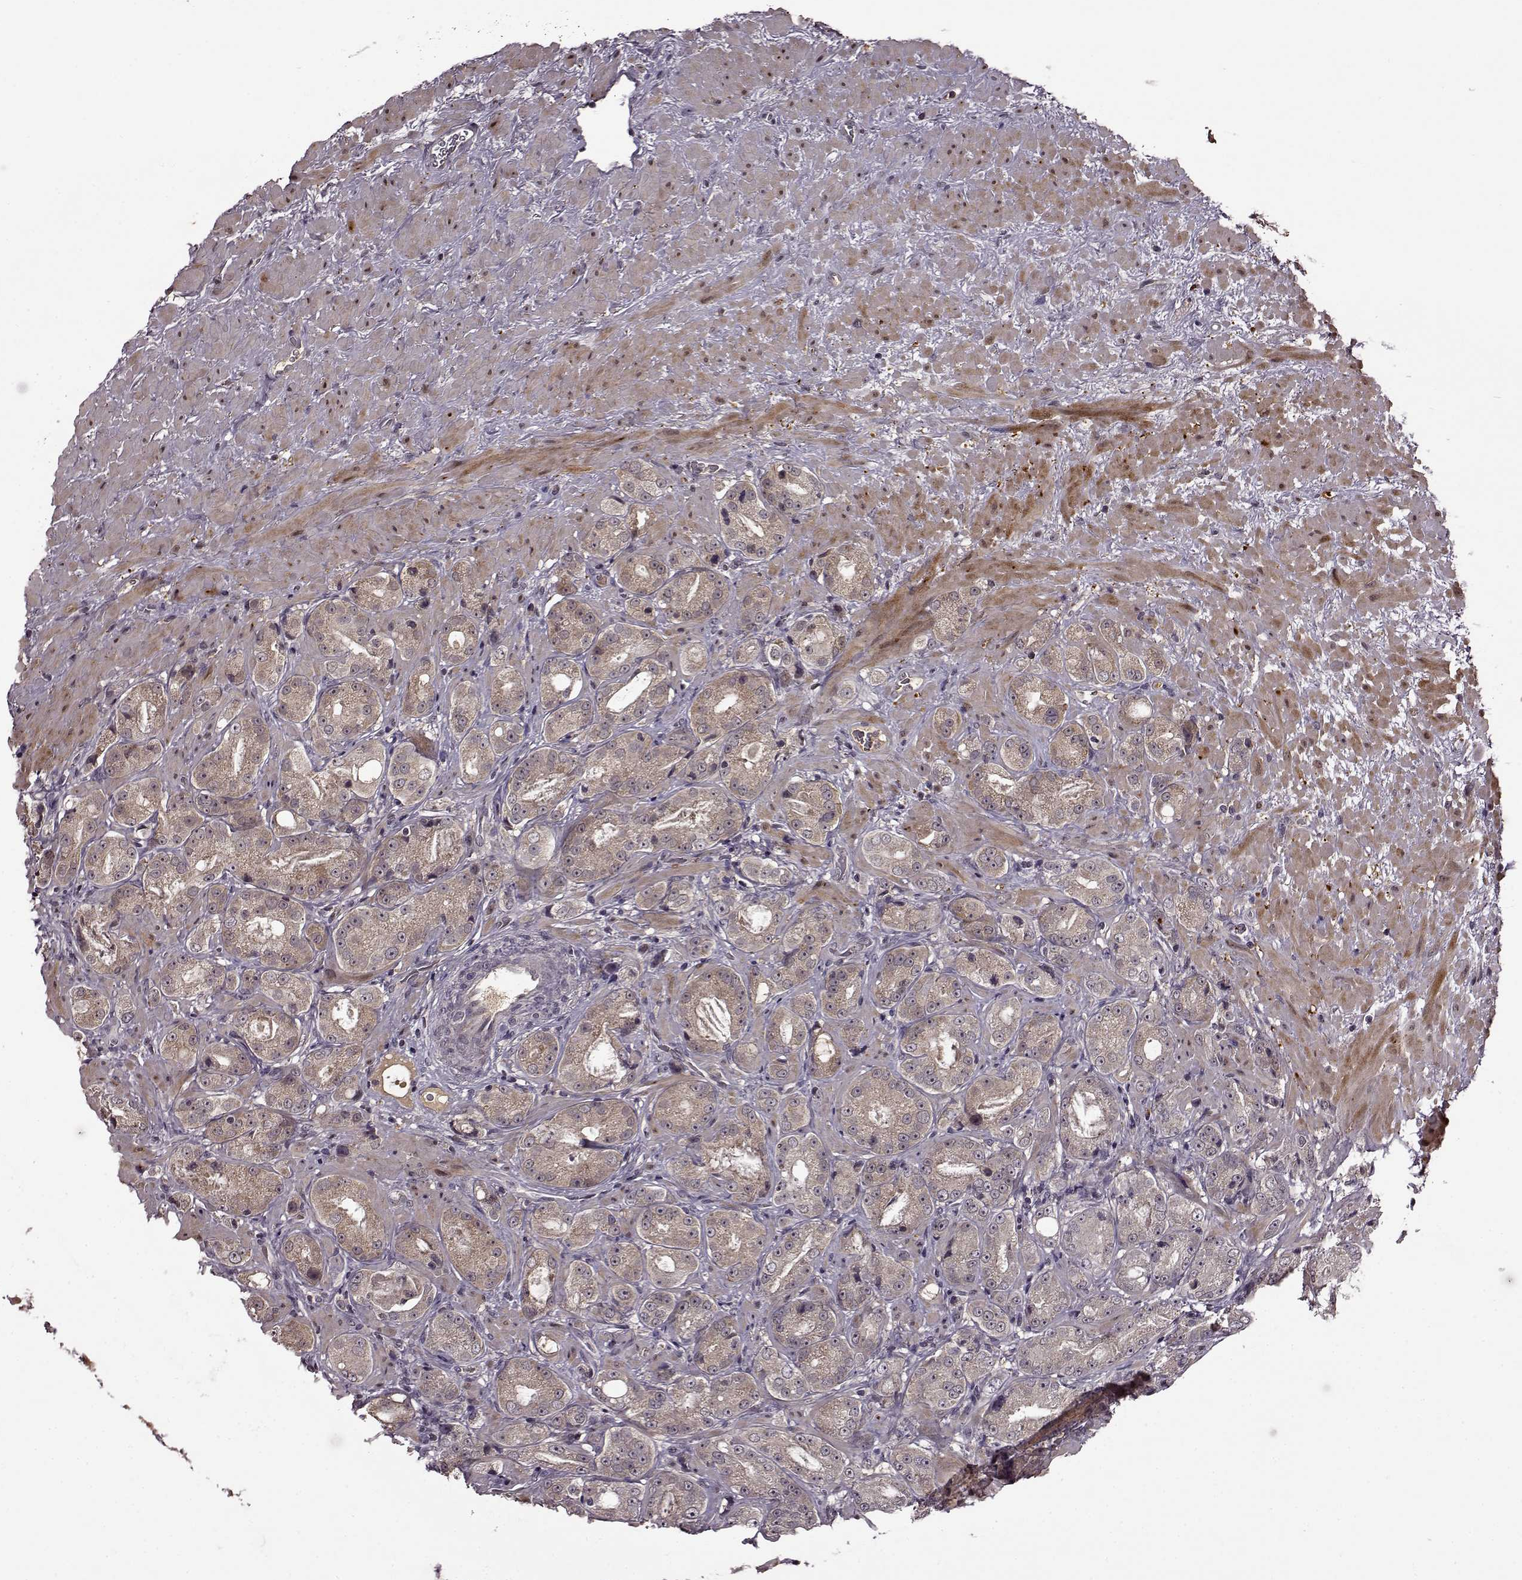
{"staining": {"intensity": "weak", "quantity": "25%-75%", "location": "cytoplasmic/membranous"}, "tissue": "prostate cancer", "cell_type": "Tumor cells", "image_type": "cancer", "snomed": [{"axis": "morphology", "description": "Normal tissue, NOS"}, {"axis": "morphology", "description": "Adenocarcinoma, High grade"}, {"axis": "topography", "description": "Prostate"}], "caption": "Immunohistochemistry photomicrograph of human prostate high-grade adenocarcinoma stained for a protein (brown), which displays low levels of weak cytoplasmic/membranous staining in approximately 25%-75% of tumor cells.", "gene": "MAIP1", "patient": {"sex": "male", "age": 83}}